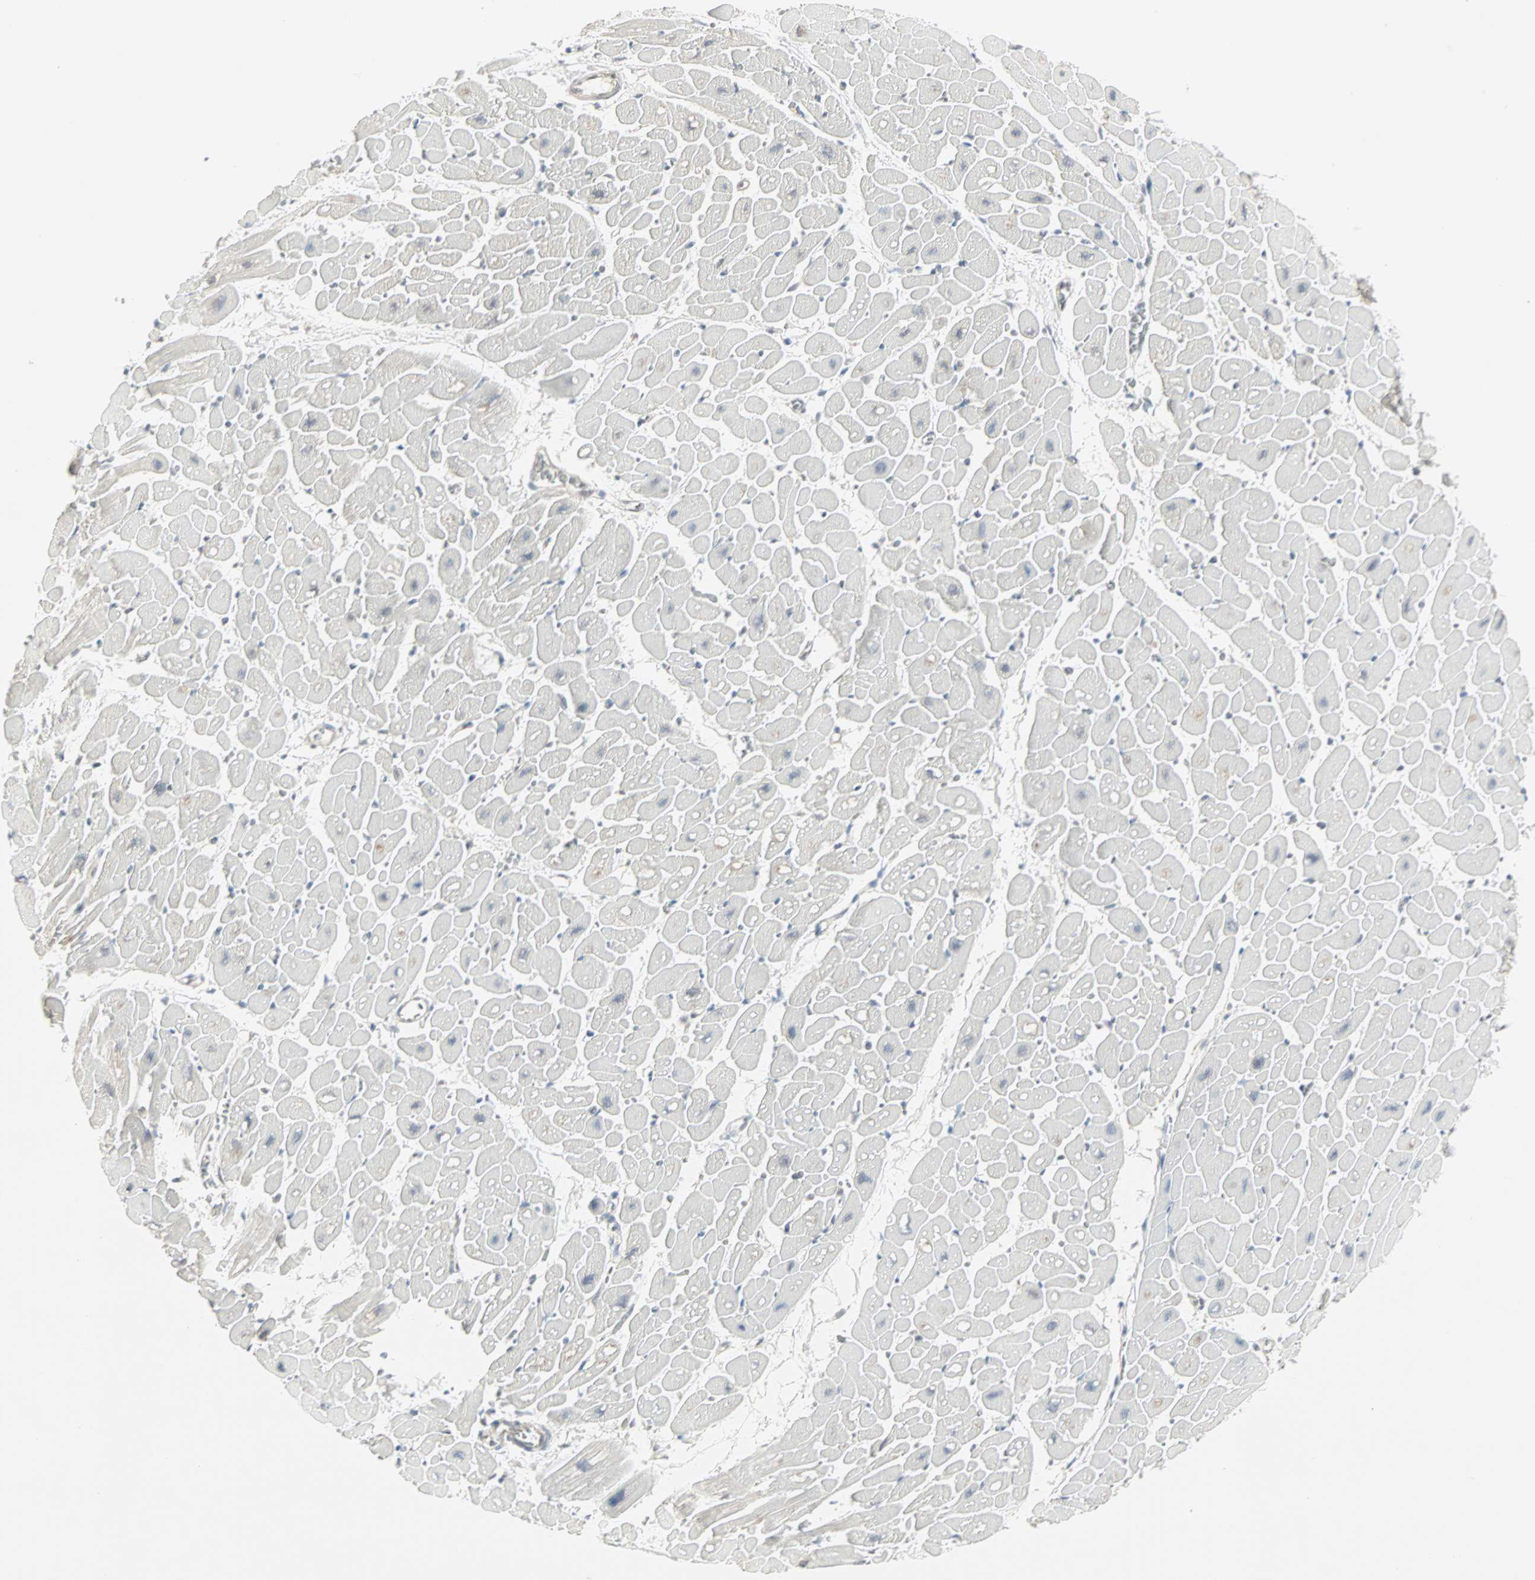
{"staining": {"intensity": "negative", "quantity": "none", "location": "none"}, "tissue": "heart muscle", "cell_type": "Cardiomyocytes", "image_type": "normal", "snomed": [{"axis": "morphology", "description": "Normal tissue, NOS"}, {"axis": "topography", "description": "Heart"}], "caption": "The photomicrograph exhibits no staining of cardiomyocytes in benign heart muscle. (Brightfield microscopy of DAB immunohistochemistry at high magnification).", "gene": "PTPA", "patient": {"sex": "male", "age": 45}}